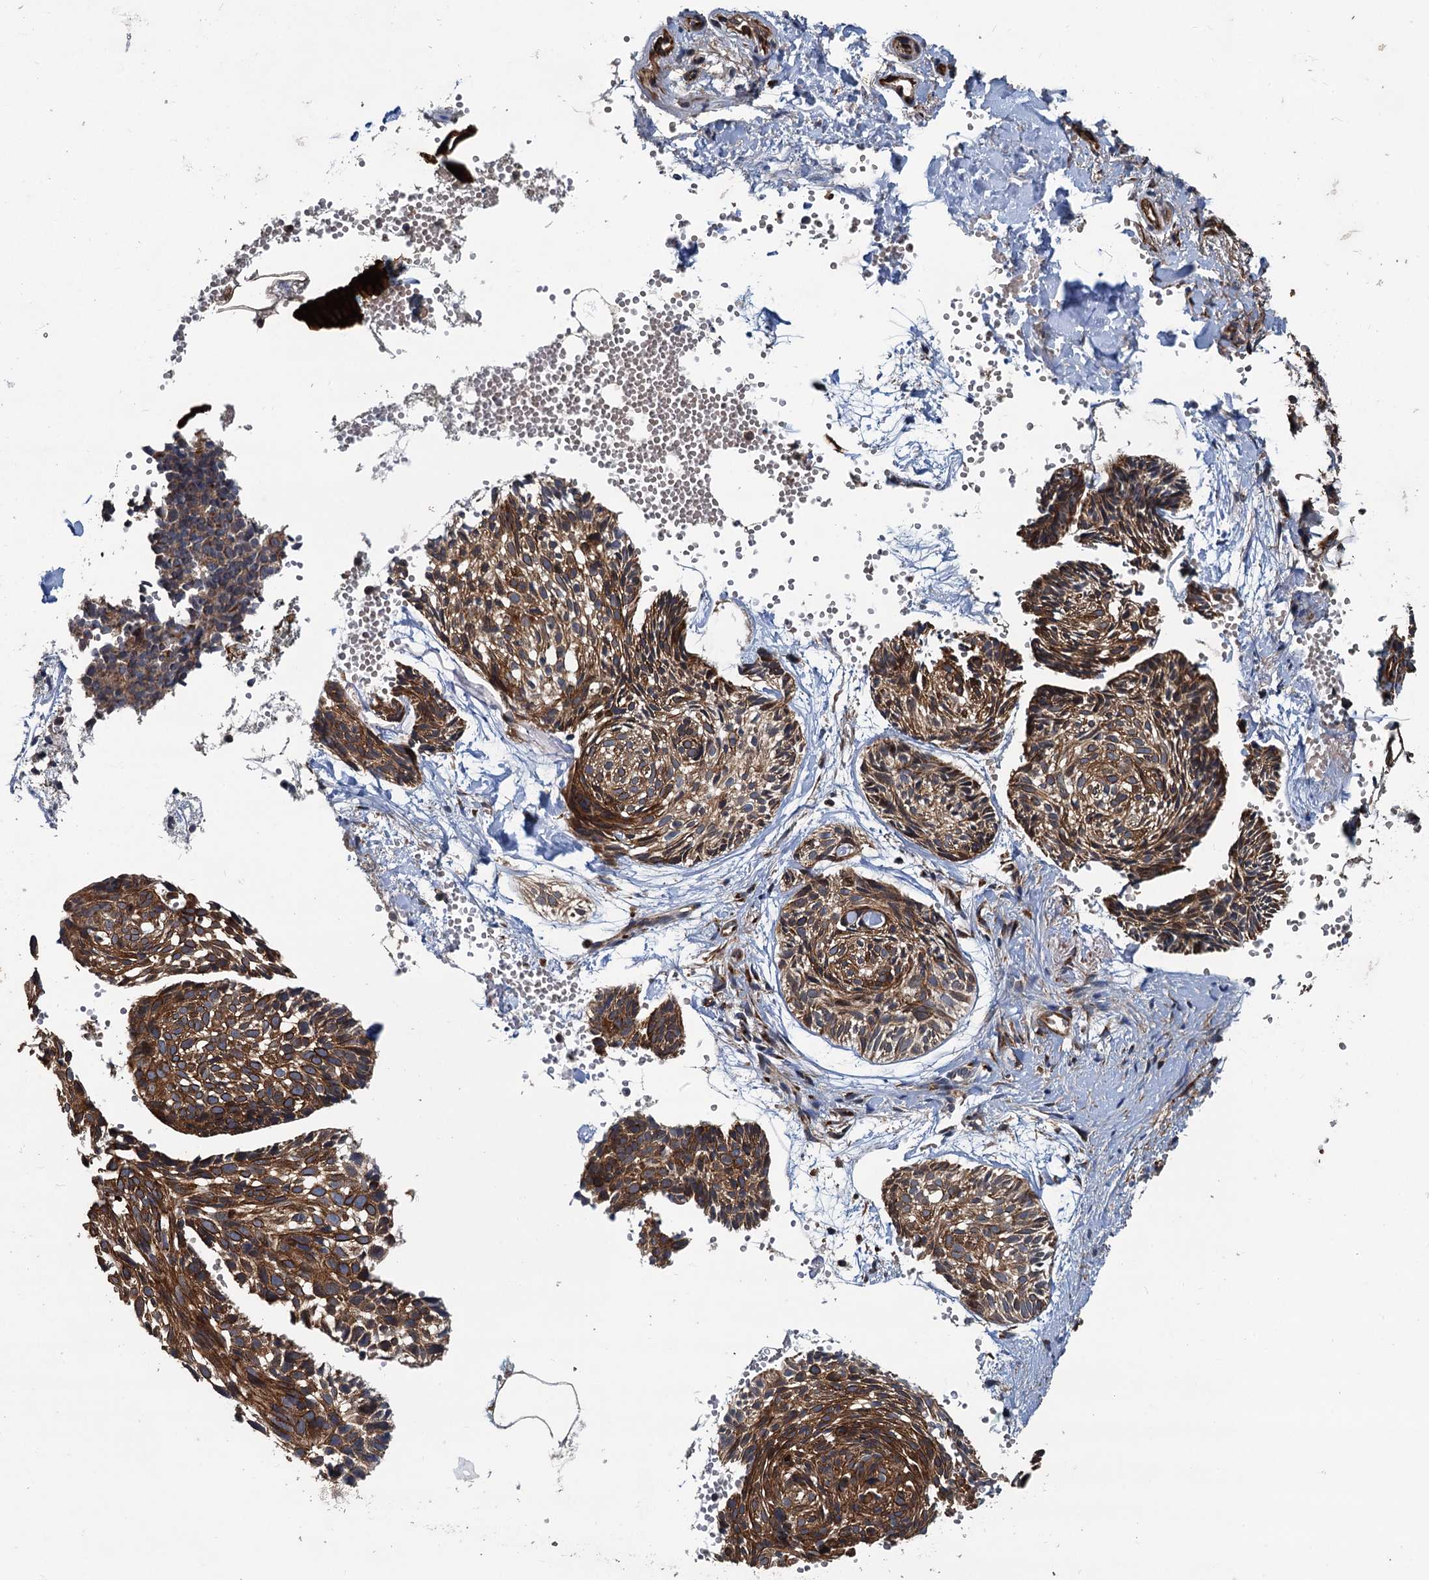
{"staining": {"intensity": "strong", "quantity": ">75%", "location": "cytoplasmic/membranous"}, "tissue": "skin cancer", "cell_type": "Tumor cells", "image_type": "cancer", "snomed": [{"axis": "morphology", "description": "Normal tissue, NOS"}, {"axis": "morphology", "description": "Basal cell carcinoma"}, {"axis": "topography", "description": "Skin"}], "caption": "Immunohistochemistry (IHC) of skin cancer (basal cell carcinoma) shows high levels of strong cytoplasmic/membranous staining in about >75% of tumor cells.", "gene": "LRRK2", "patient": {"sex": "male", "age": 66}}